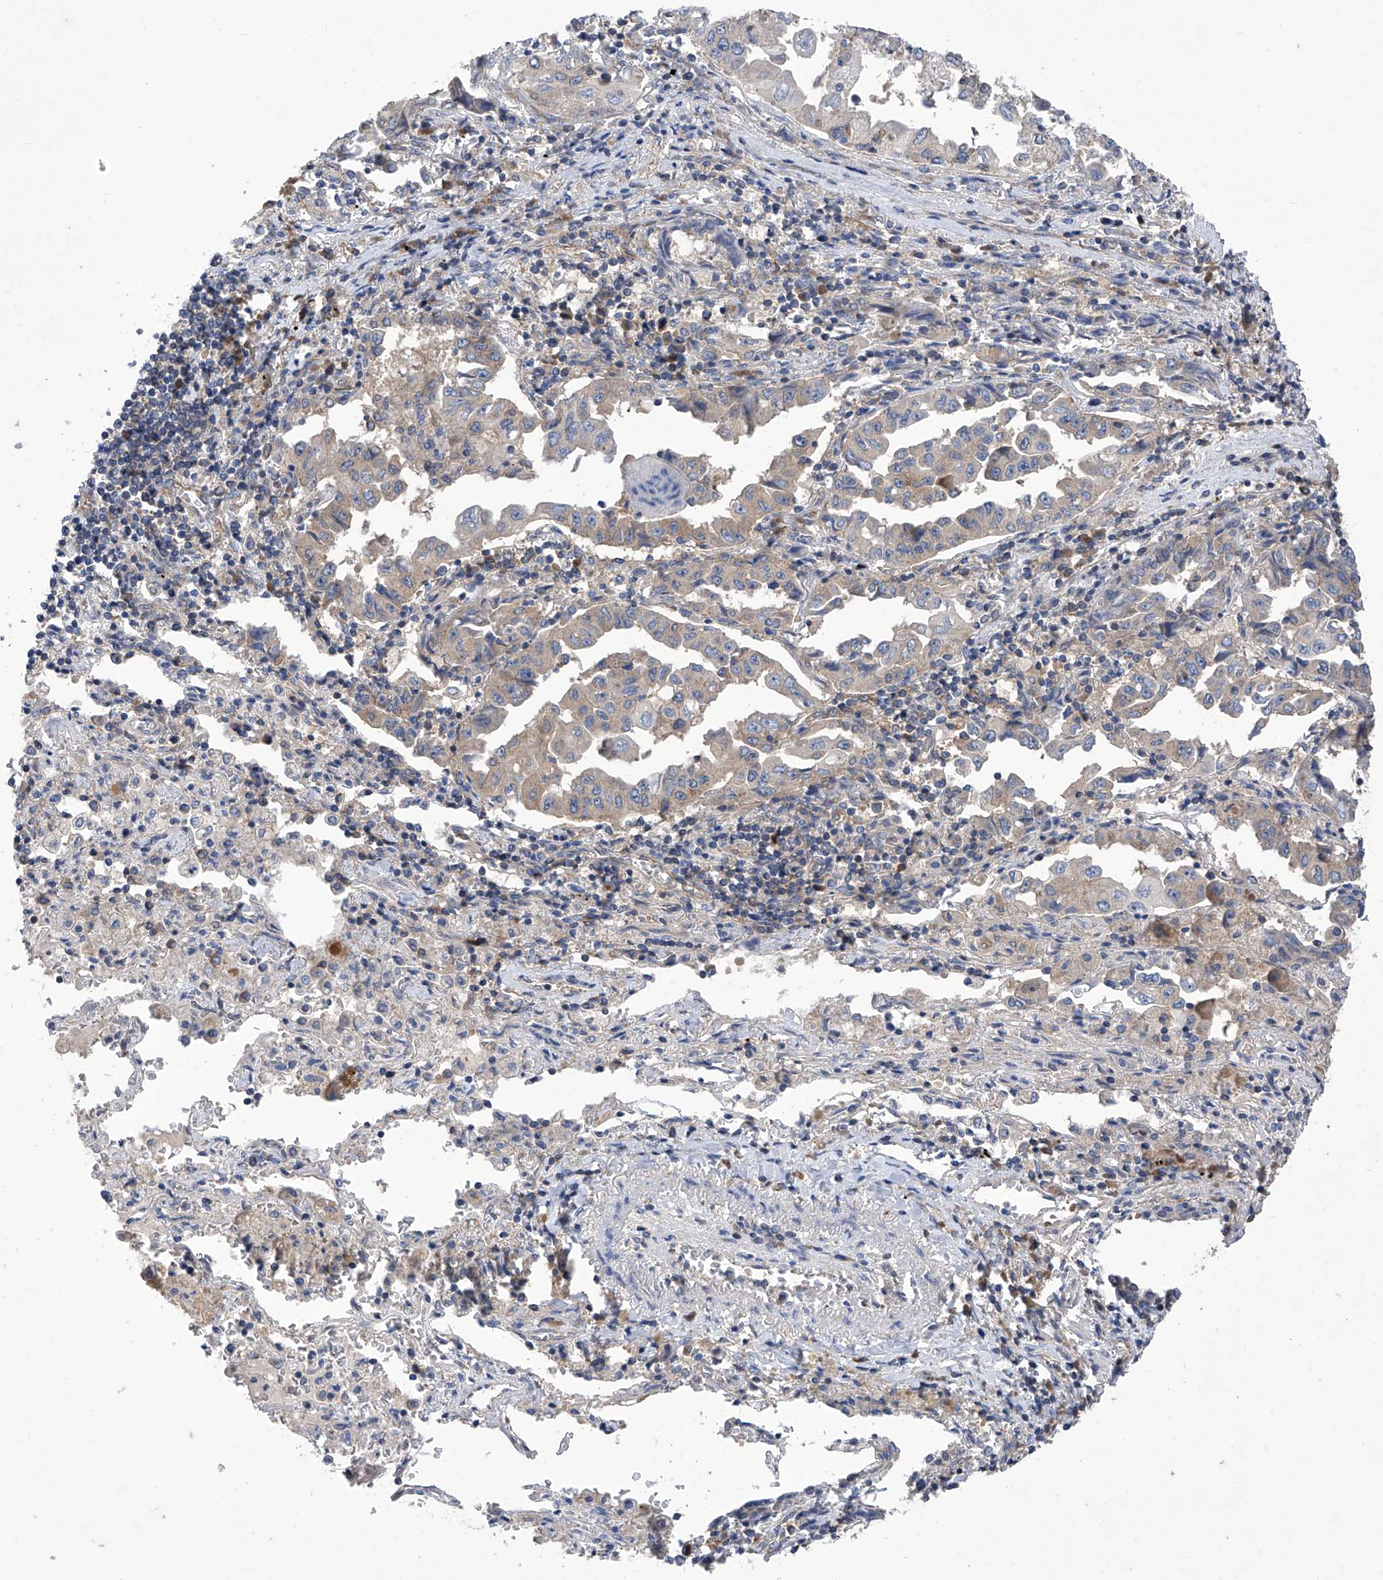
{"staining": {"intensity": "weak", "quantity": "<25%", "location": "cytoplasmic/membranous"}, "tissue": "lung cancer", "cell_type": "Tumor cells", "image_type": "cancer", "snomed": [{"axis": "morphology", "description": "Adenocarcinoma, NOS"}, {"axis": "topography", "description": "Lung"}], "caption": "Immunohistochemistry micrograph of adenocarcinoma (lung) stained for a protein (brown), which reveals no staining in tumor cells.", "gene": "TJAP1", "patient": {"sex": "female", "age": 51}}